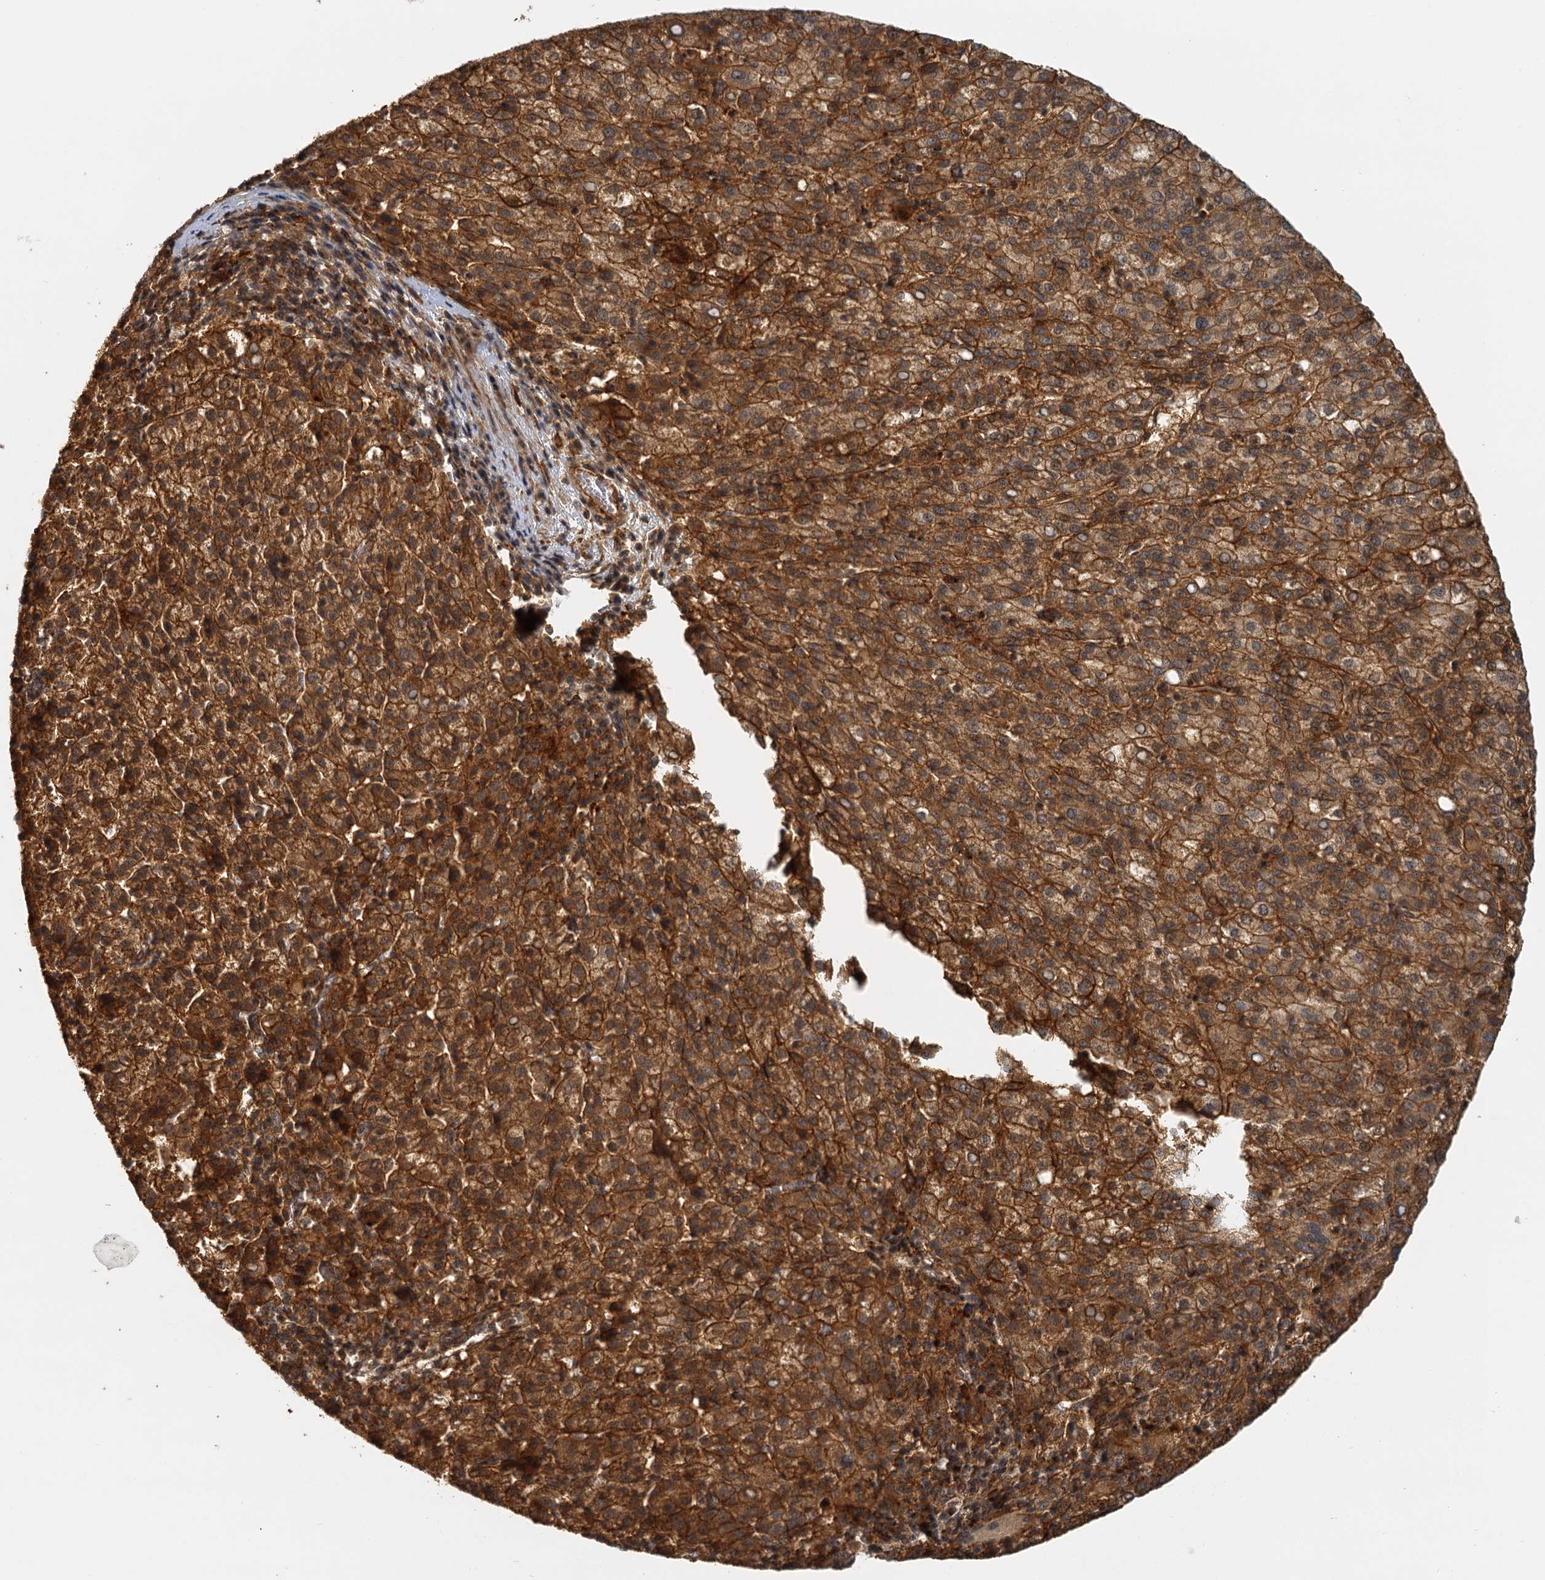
{"staining": {"intensity": "strong", "quantity": ">75%", "location": "cytoplasmic/membranous"}, "tissue": "liver cancer", "cell_type": "Tumor cells", "image_type": "cancer", "snomed": [{"axis": "morphology", "description": "Carcinoma, Hepatocellular, NOS"}, {"axis": "topography", "description": "Liver"}], "caption": "This histopathology image exhibits liver cancer stained with immunohistochemistry to label a protein in brown. The cytoplasmic/membranous of tumor cells show strong positivity for the protein. Nuclei are counter-stained blue.", "gene": "ZNF549", "patient": {"sex": "female", "age": 58}}